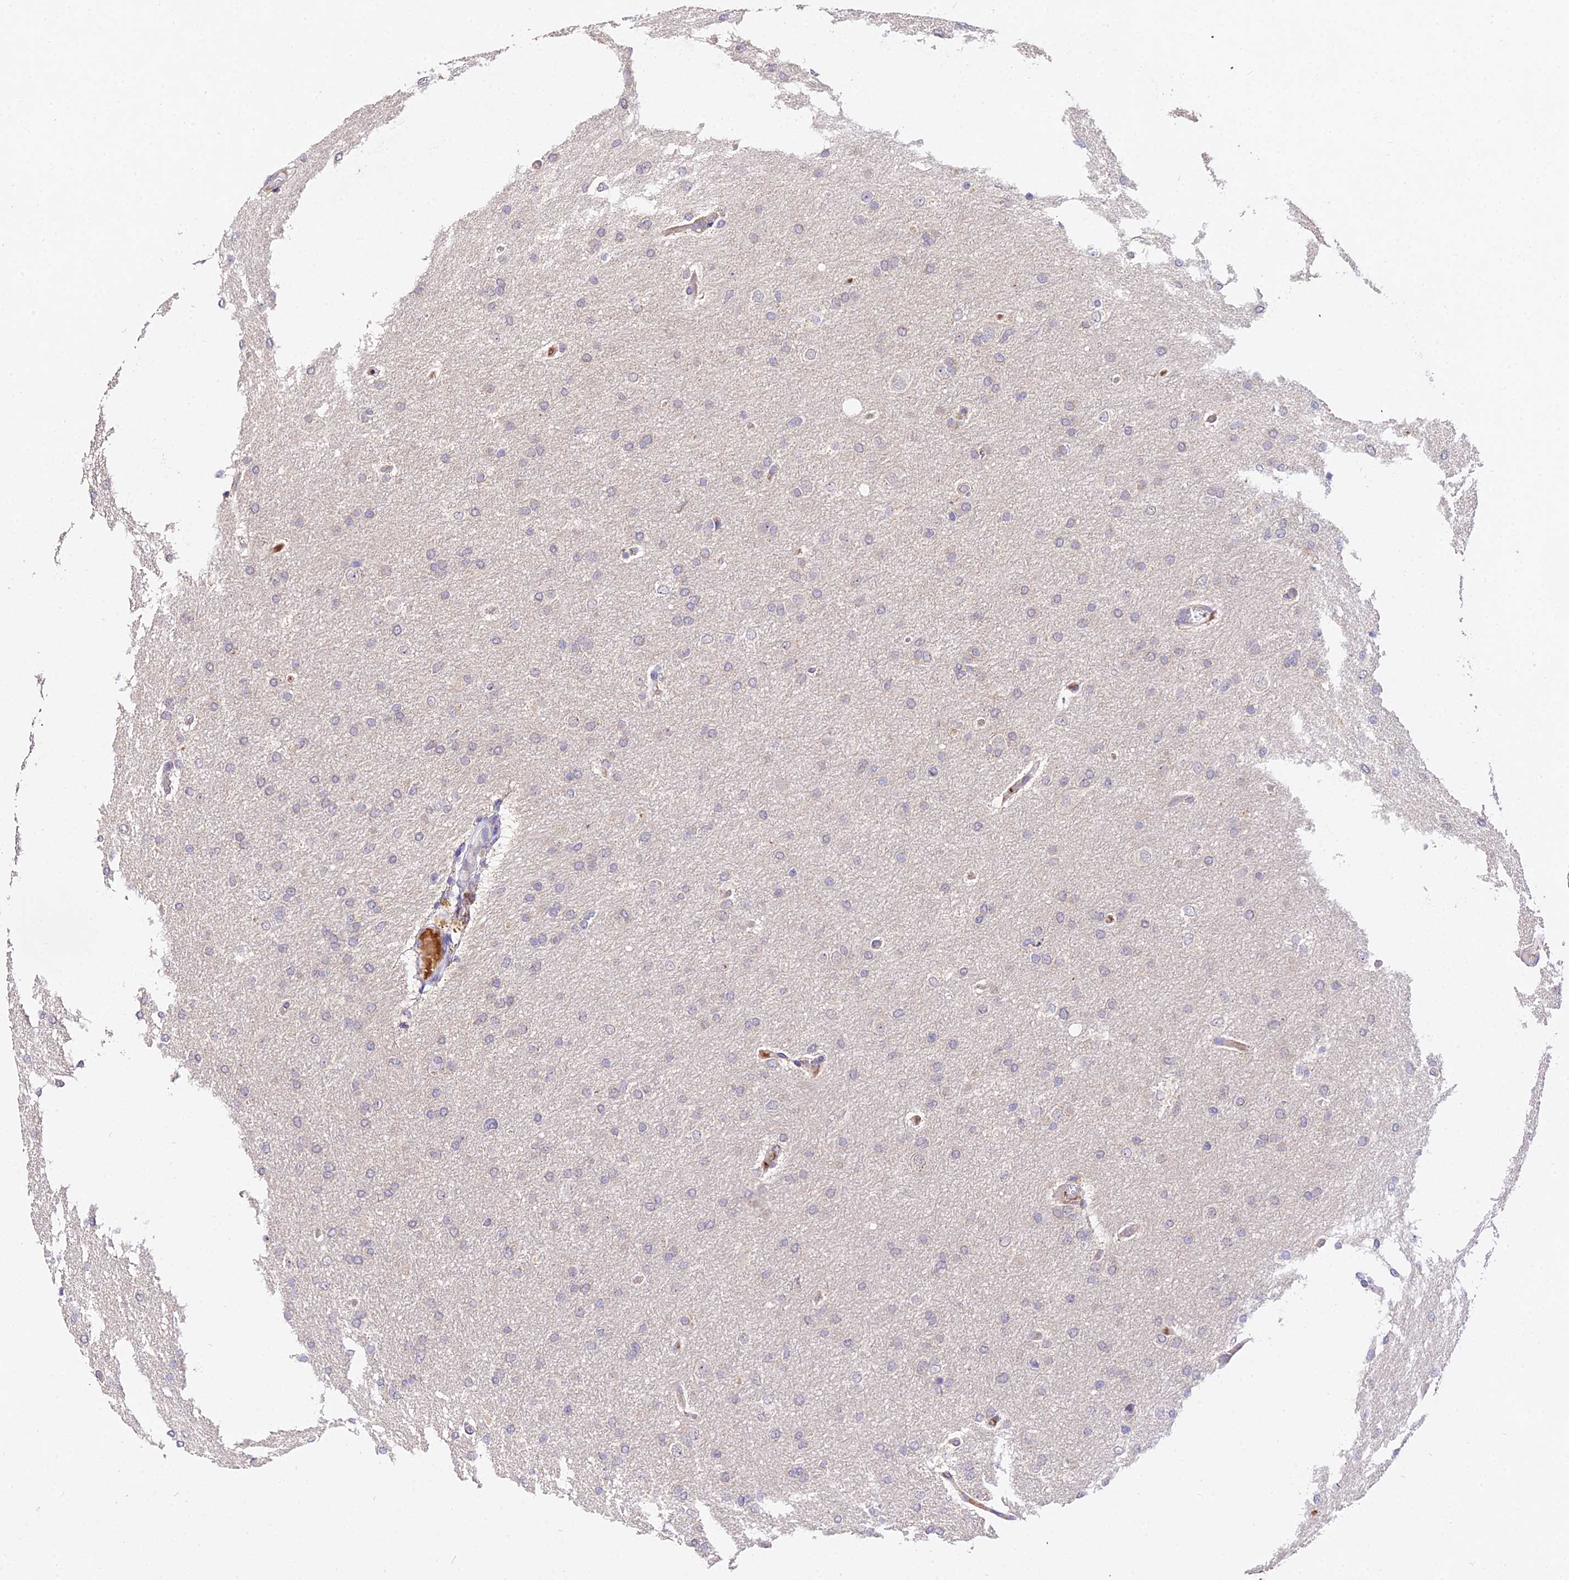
{"staining": {"intensity": "negative", "quantity": "none", "location": "none"}, "tissue": "glioma", "cell_type": "Tumor cells", "image_type": "cancer", "snomed": [{"axis": "morphology", "description": "Glioma, malignant, High grade"}, {"axis": "topography", "description": "Cerebral cortex"}], "caption": "This is an immunohistochemistry micrograph of malignant high-grade glioma. There is no expression in tumor cells.", "gene": "WDR5B", "patient": {"sex": "female", "age": 36}}